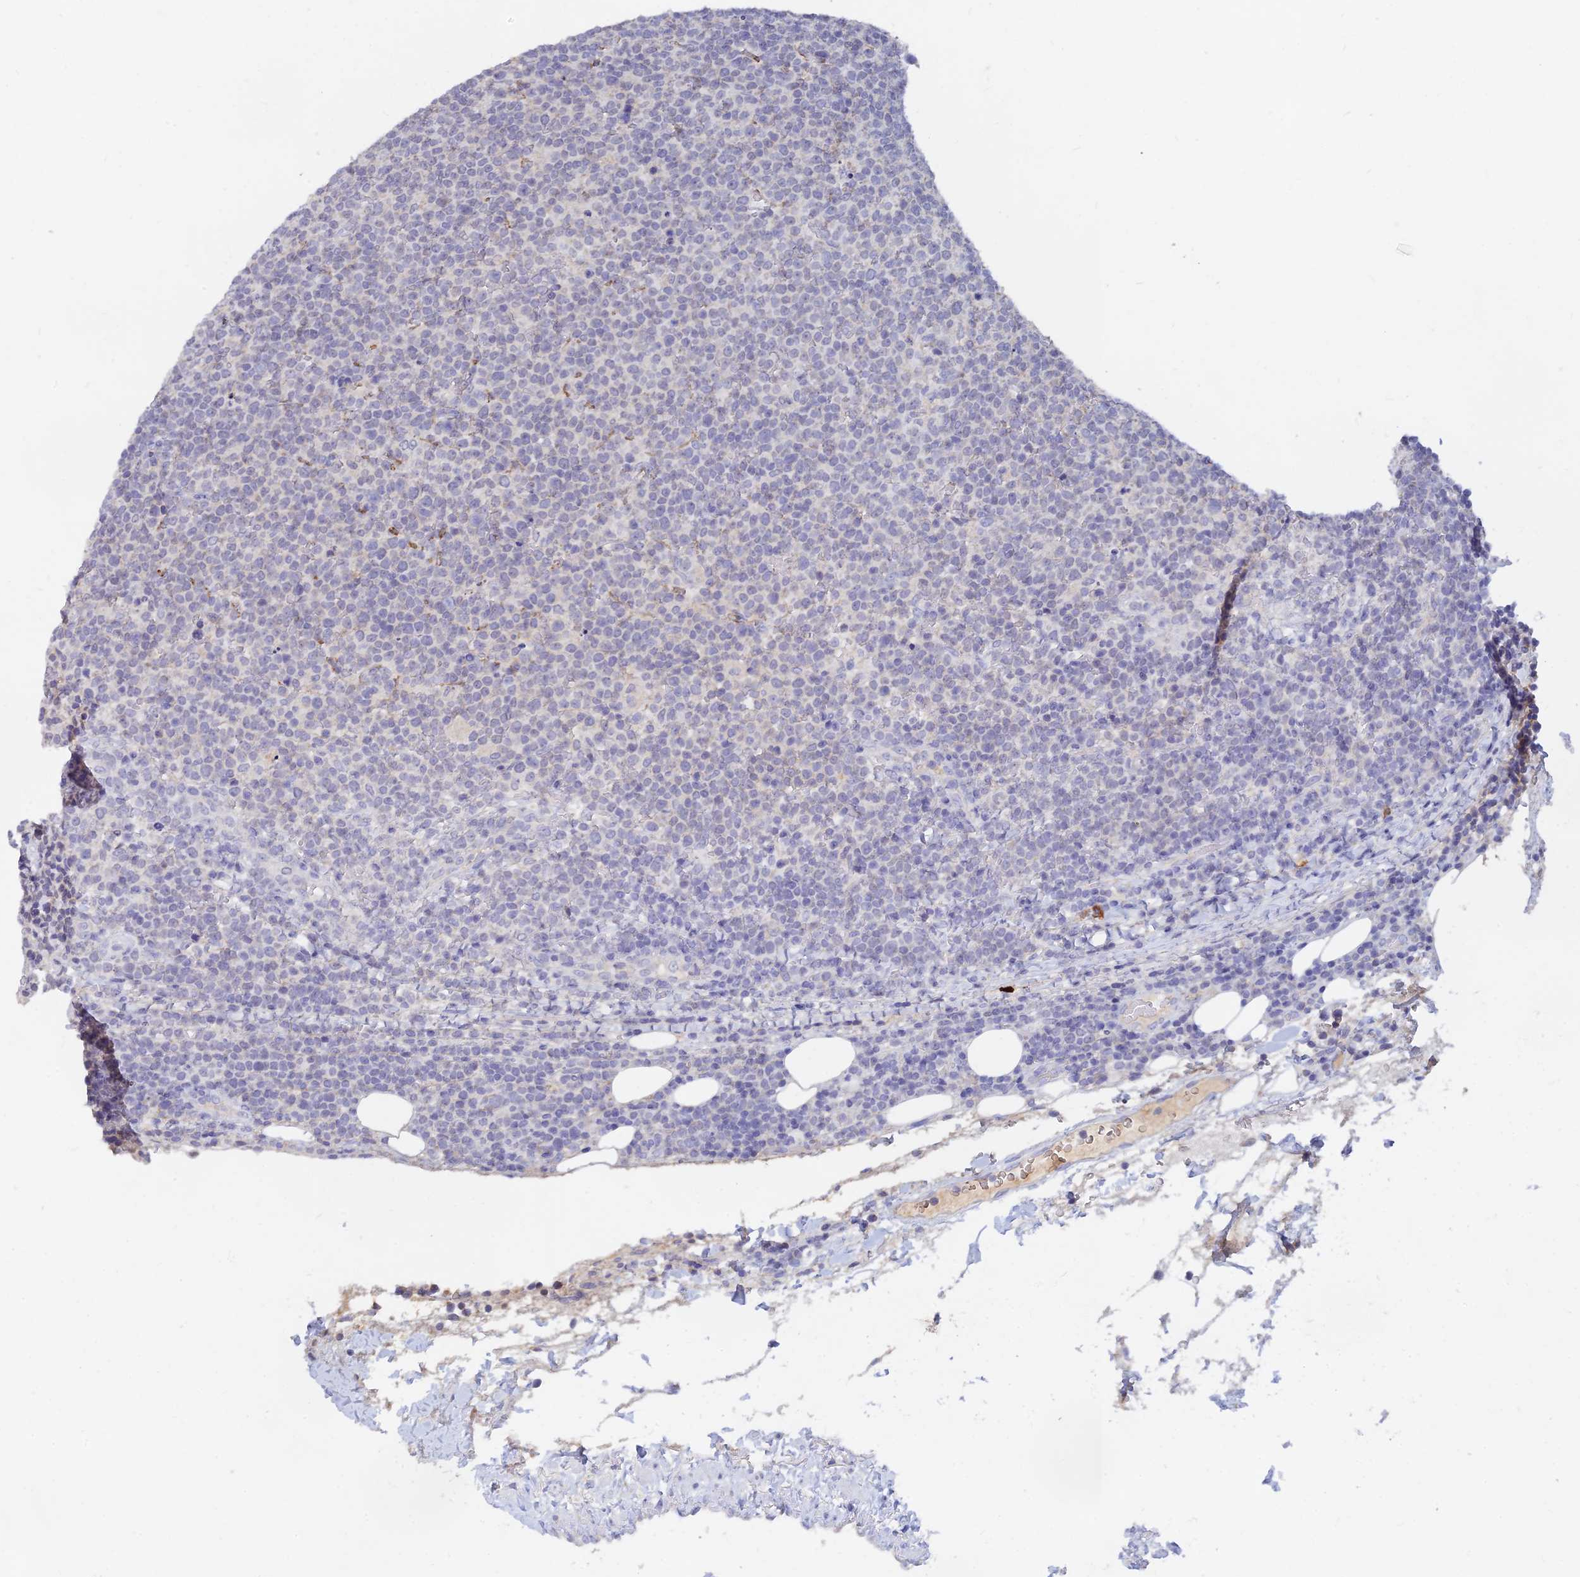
{"staining": {"intensity": "negative", "quantity": "none", "location": "none"}, "tissue": "lymphoma", "cell_type": "Tumor cells", "image_type": "cancer", "snomed": [{"axis": "morphology", "description": "Malignant lymphoma, non-Hodgkin's type, High grade"}, {"axis": "topography", "description": "Lymph node"}], "caption": "IHC photomicrograph of neoplastic tissue: human lymphoma stained with DAB shows no significant protein positivity in tumor cells. The staining is performed using DAB (3,3'-diaminobenzidine) brown chromogen with nuclei counter-stained in using hematoxylin.", "gene": "LRIF1", "patient": {"sex": "male", "age": 61}}